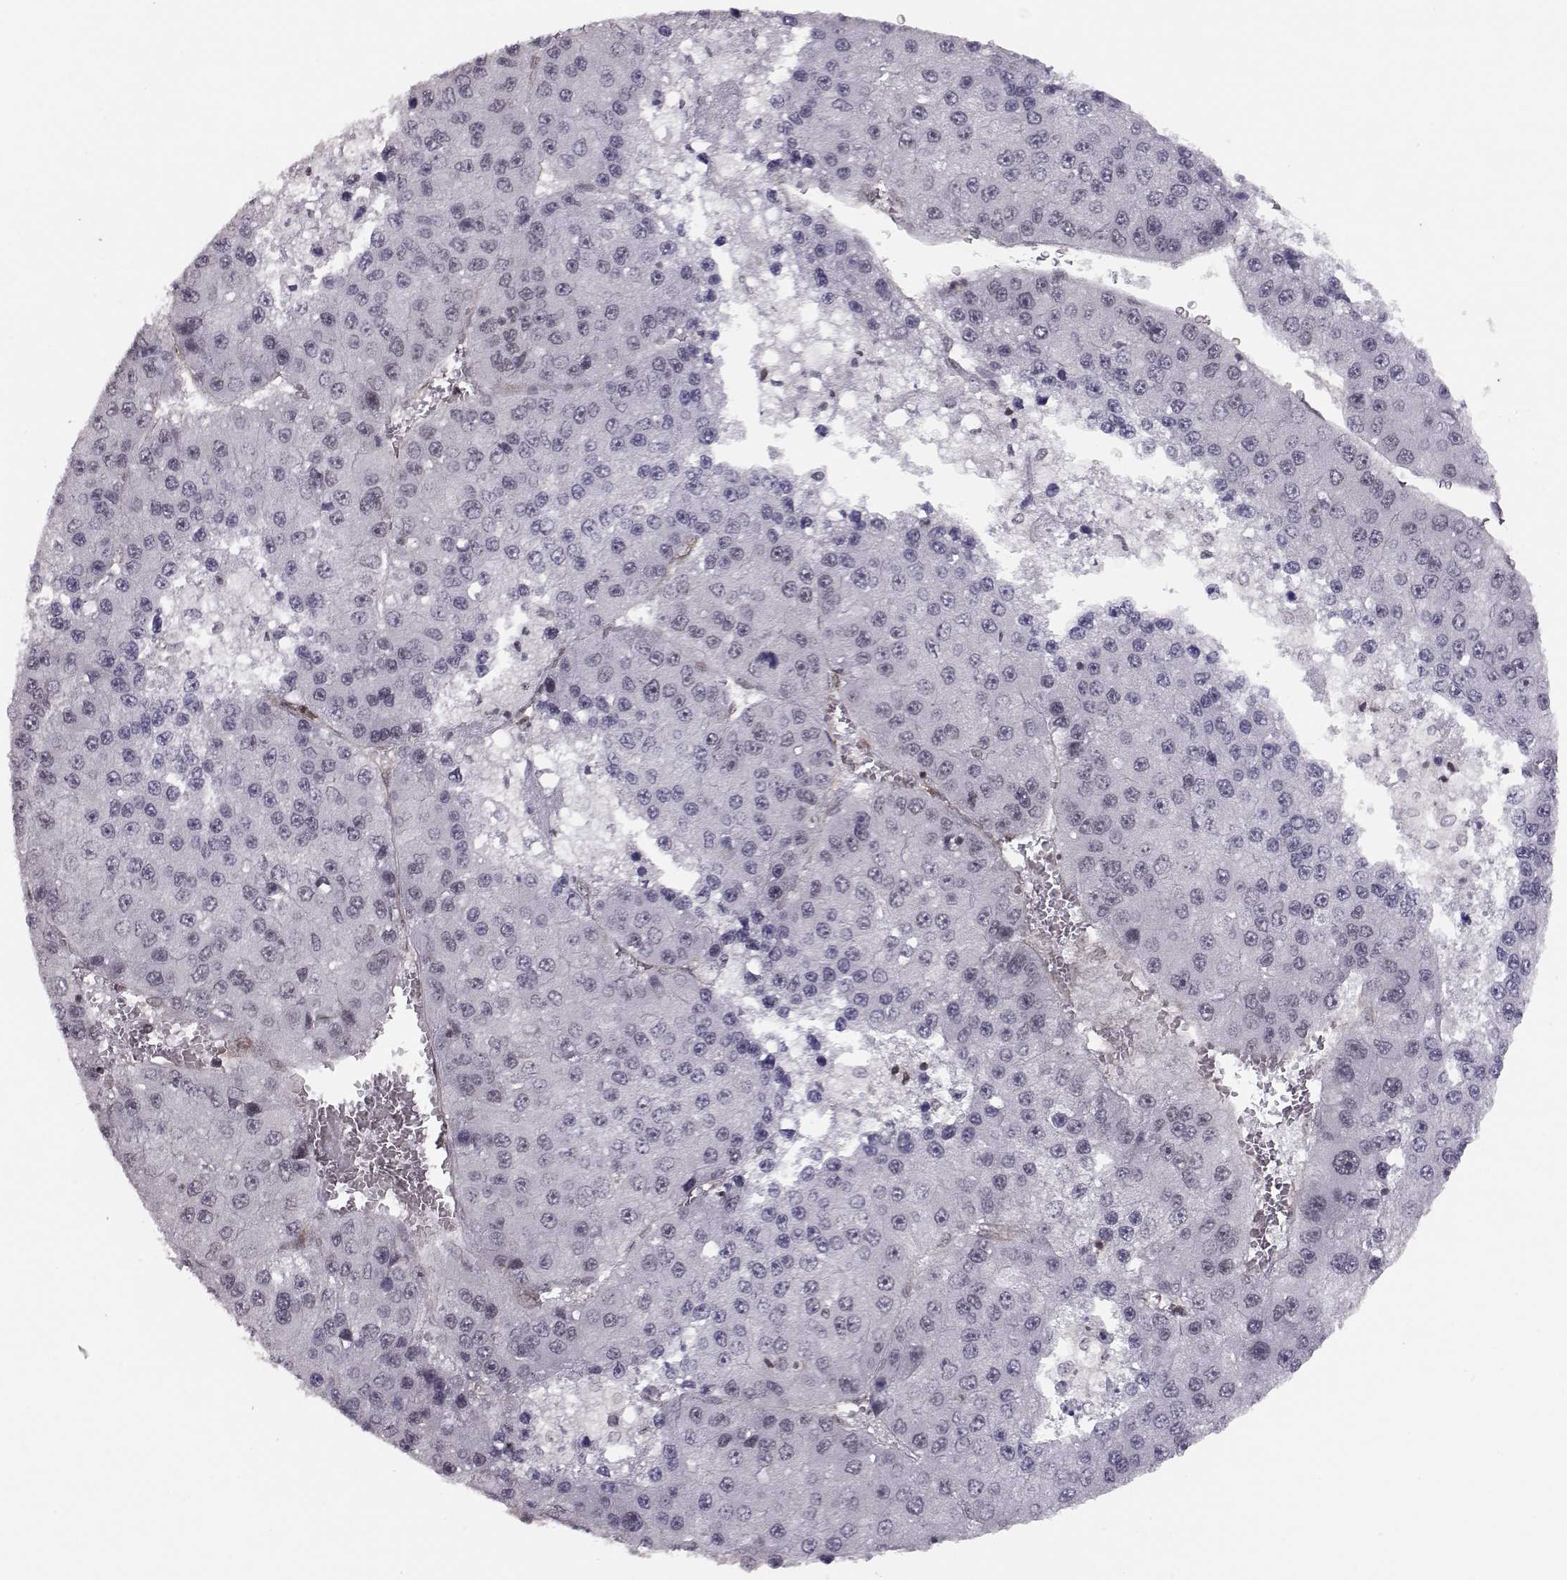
{"staining": {"intensity": "negative", "quantity": "none", "location": "none"}, "tissue": "liver cancer", "cell_type": "Tumor cells", "image_type": "cancer", "snomed": [{"axis": "morphology", "description": "Carcinoma, Hepatocellular, NOS"}, {"axis": "topography", "description": "Liver"}], "caption": "DAB (3,3'-diaminobenzidine) immunohistochemical staining of human hepatocellular carcinoma (liver) exhibits no significant staining in tumor cells. Nuclei are stained in blue.", "gene": "KIF13B", "patient": {"sex": "female", "age": 73}}